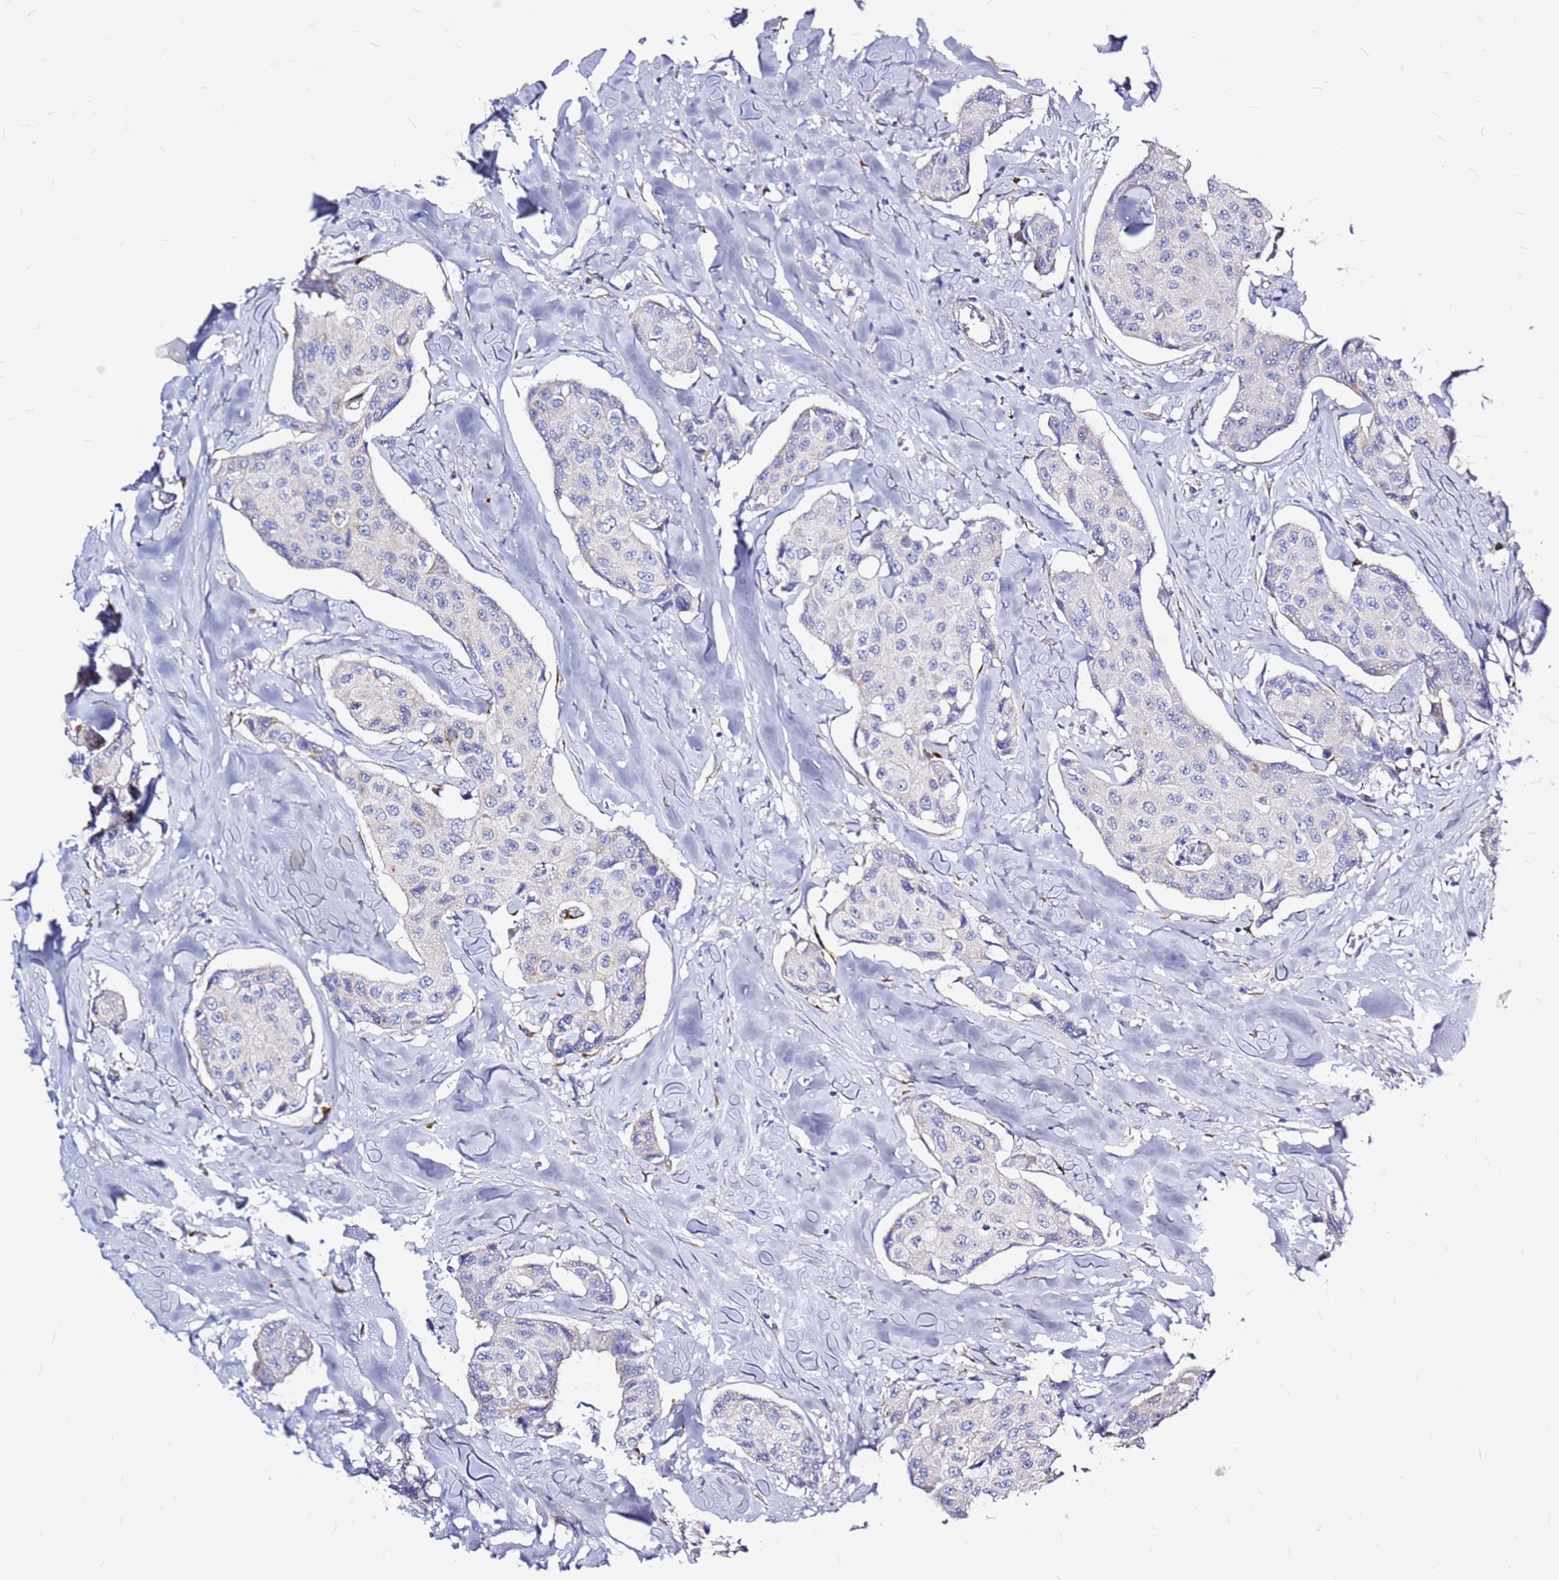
{"staining": {"intensity": "negative", "quantity": "none", "location": "none"}, "tissue": "breast cancer", "cell_type": "Tumor cells", "image_type": "cancer", "snomed": [{"axis": "morphology", "description": "Duct carcinoma"}, {"axis": "topography", "description": "Breast"}], "caption": "Immunohistochemistry image of neoplastic tissue: breast cancer stained with DAB (3,3'-diaminobenzidine) reveals no significant protein positivity in tumor cells.", "gene": "CASD1", "patient": {"sex": "female", "age": 80}}